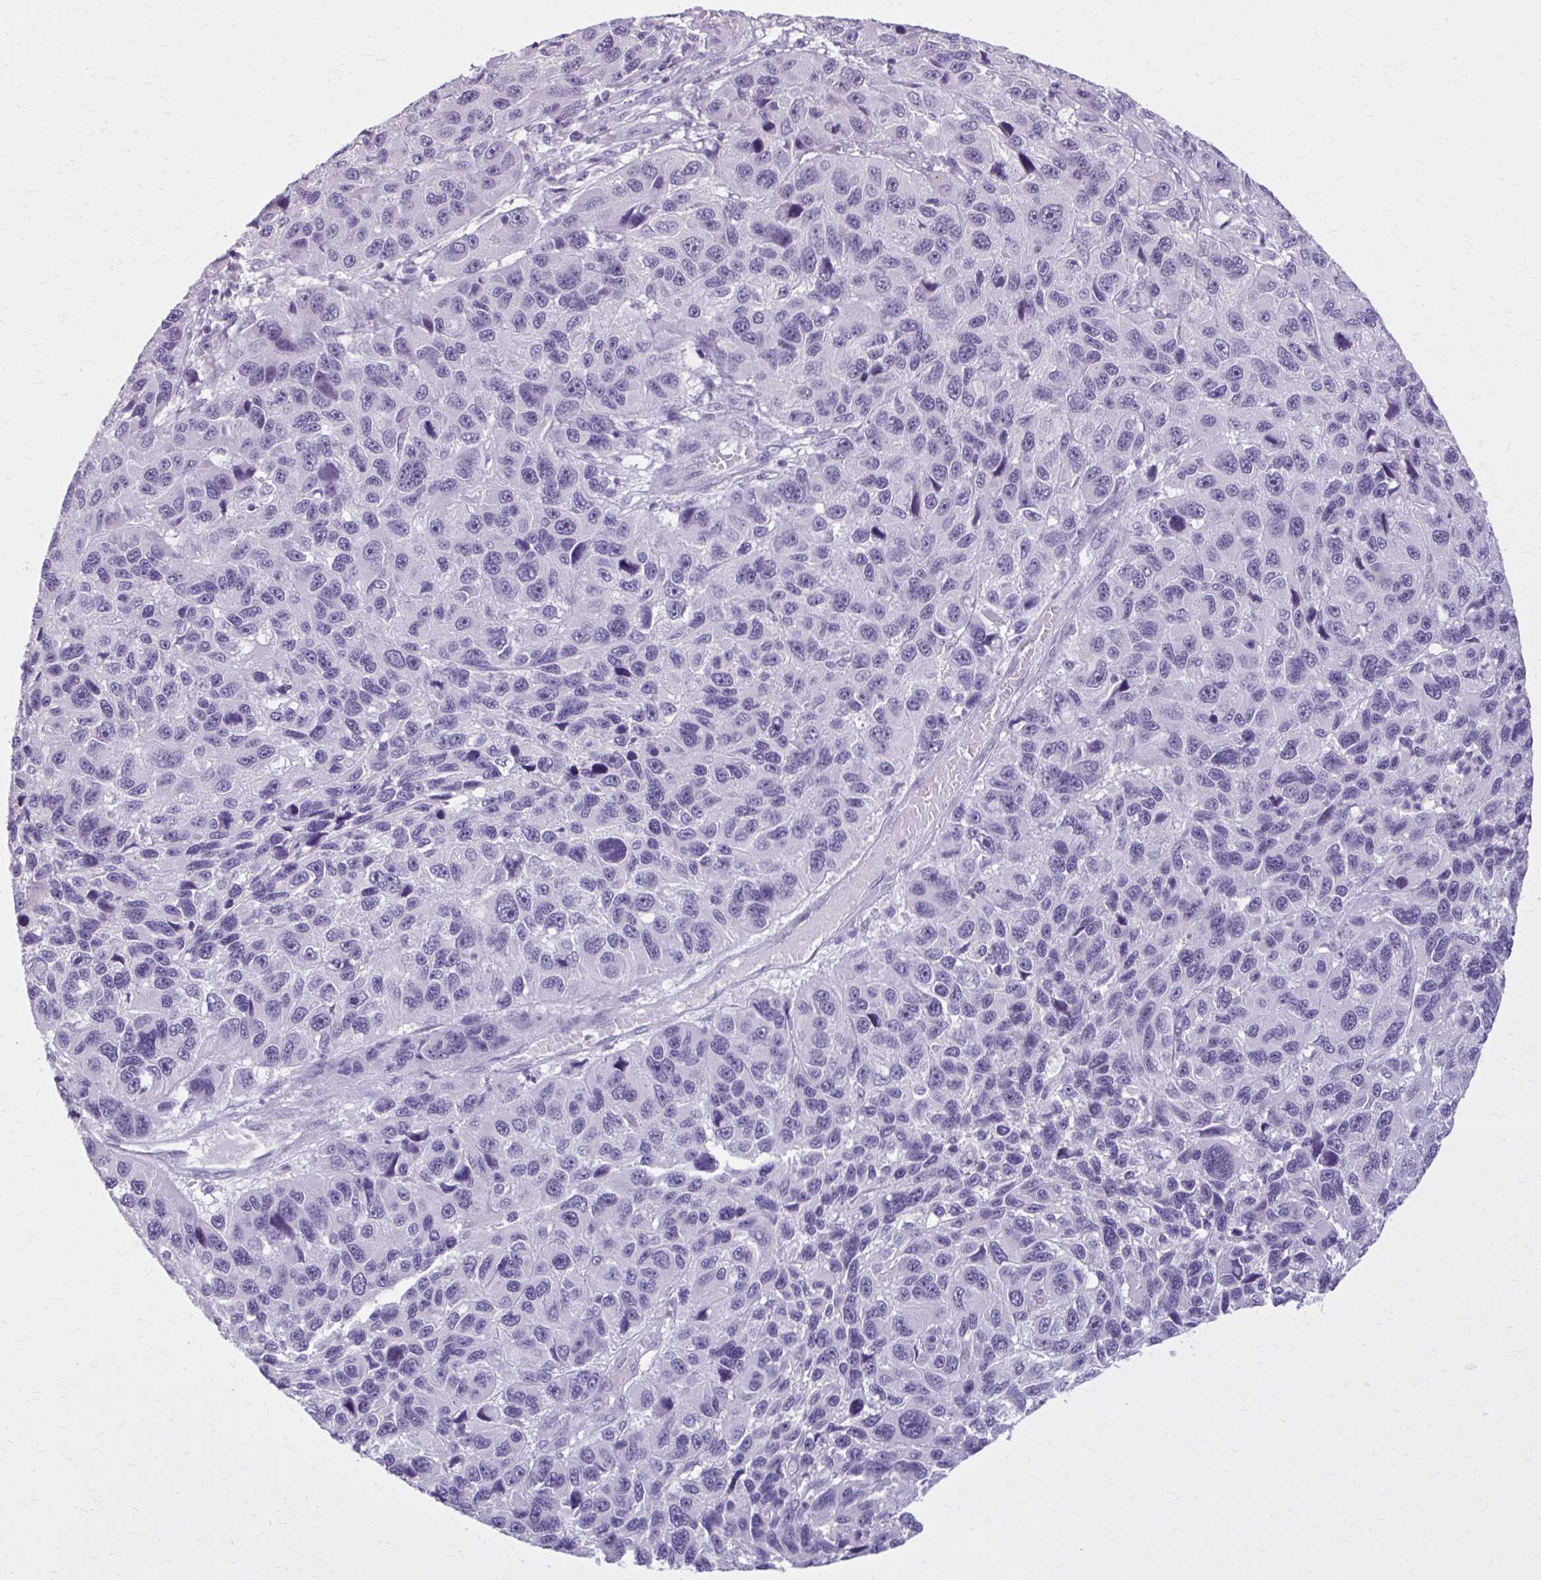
{"staining": {"intensity": "negative", "quantity": "none", "location": "none"}, "tissue": "melanoma", "cell_type": "Tumor cells", "image_type": "cancer", "snomed": [{"axis": "morphology", "description": "Malignant melanoma, NOS"}, {"axis": "topography", "description": "Skin"}], "caption": "High power microscopy image of an immunohistochemistry (IHC) micrograph of malignant melanoma, revealing no significant staining in tumor cells.", "gene": "OR4B1", "patient": {"sex": "male", "age": 53}}